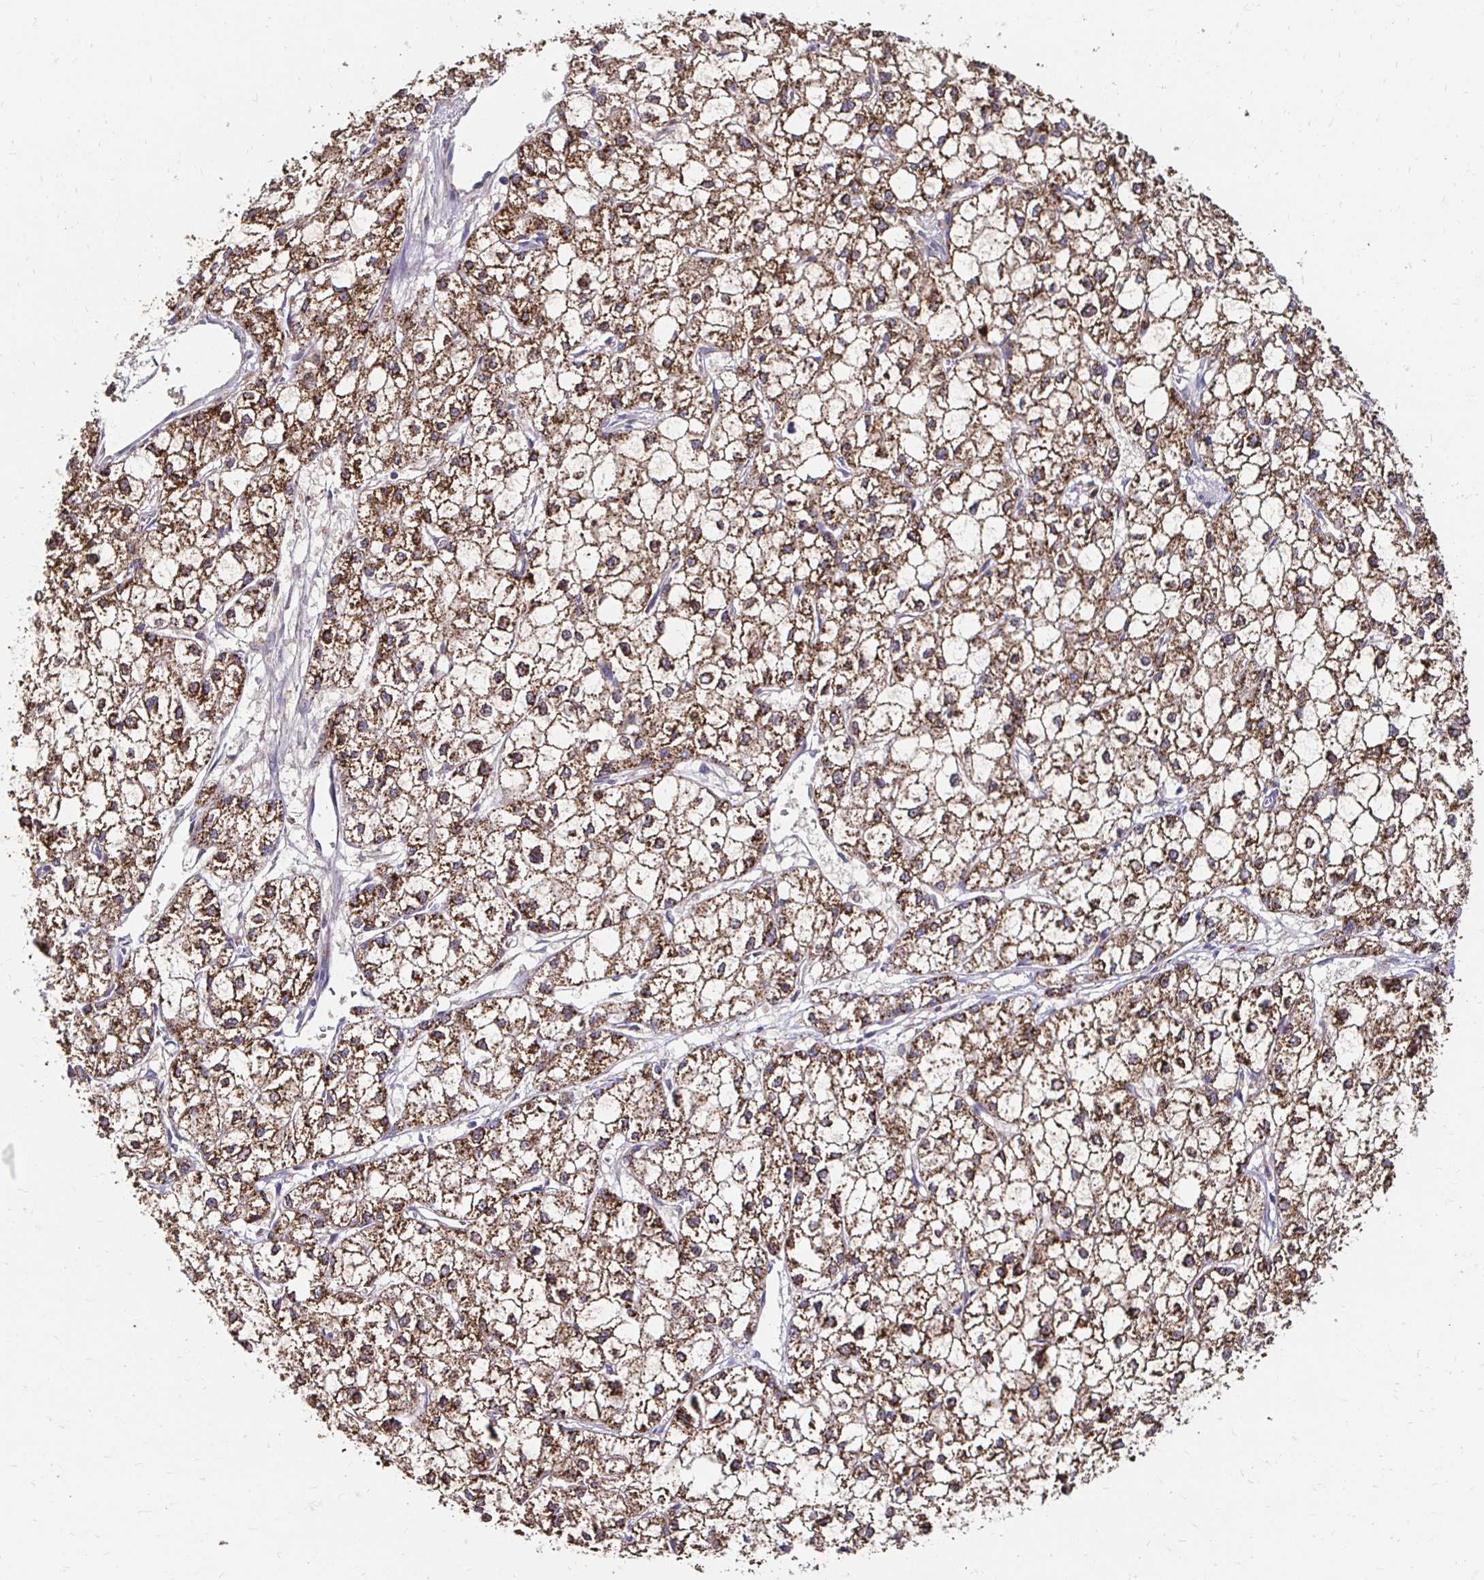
{"staining": {"intensity": "strong", "quantity": ">75%", "location": "cytoplasmic/membranous"}, "tissue": "liver cancer", "cell_type": "Tumor cells", "image_type": "cancer", "snomed": [{"axis": "morphology", "description": "Carcinoma, Hepatocellular, NOS"}, {"axis": "topography", "description": "Liver"}], "caption": "The immunohistochemical stain highlights strong cytoplasmic/membranous expression in tumor cells of liver cancer tissue.", "gene": "GK2", "patient": {"sex": "female", "age": 43}}